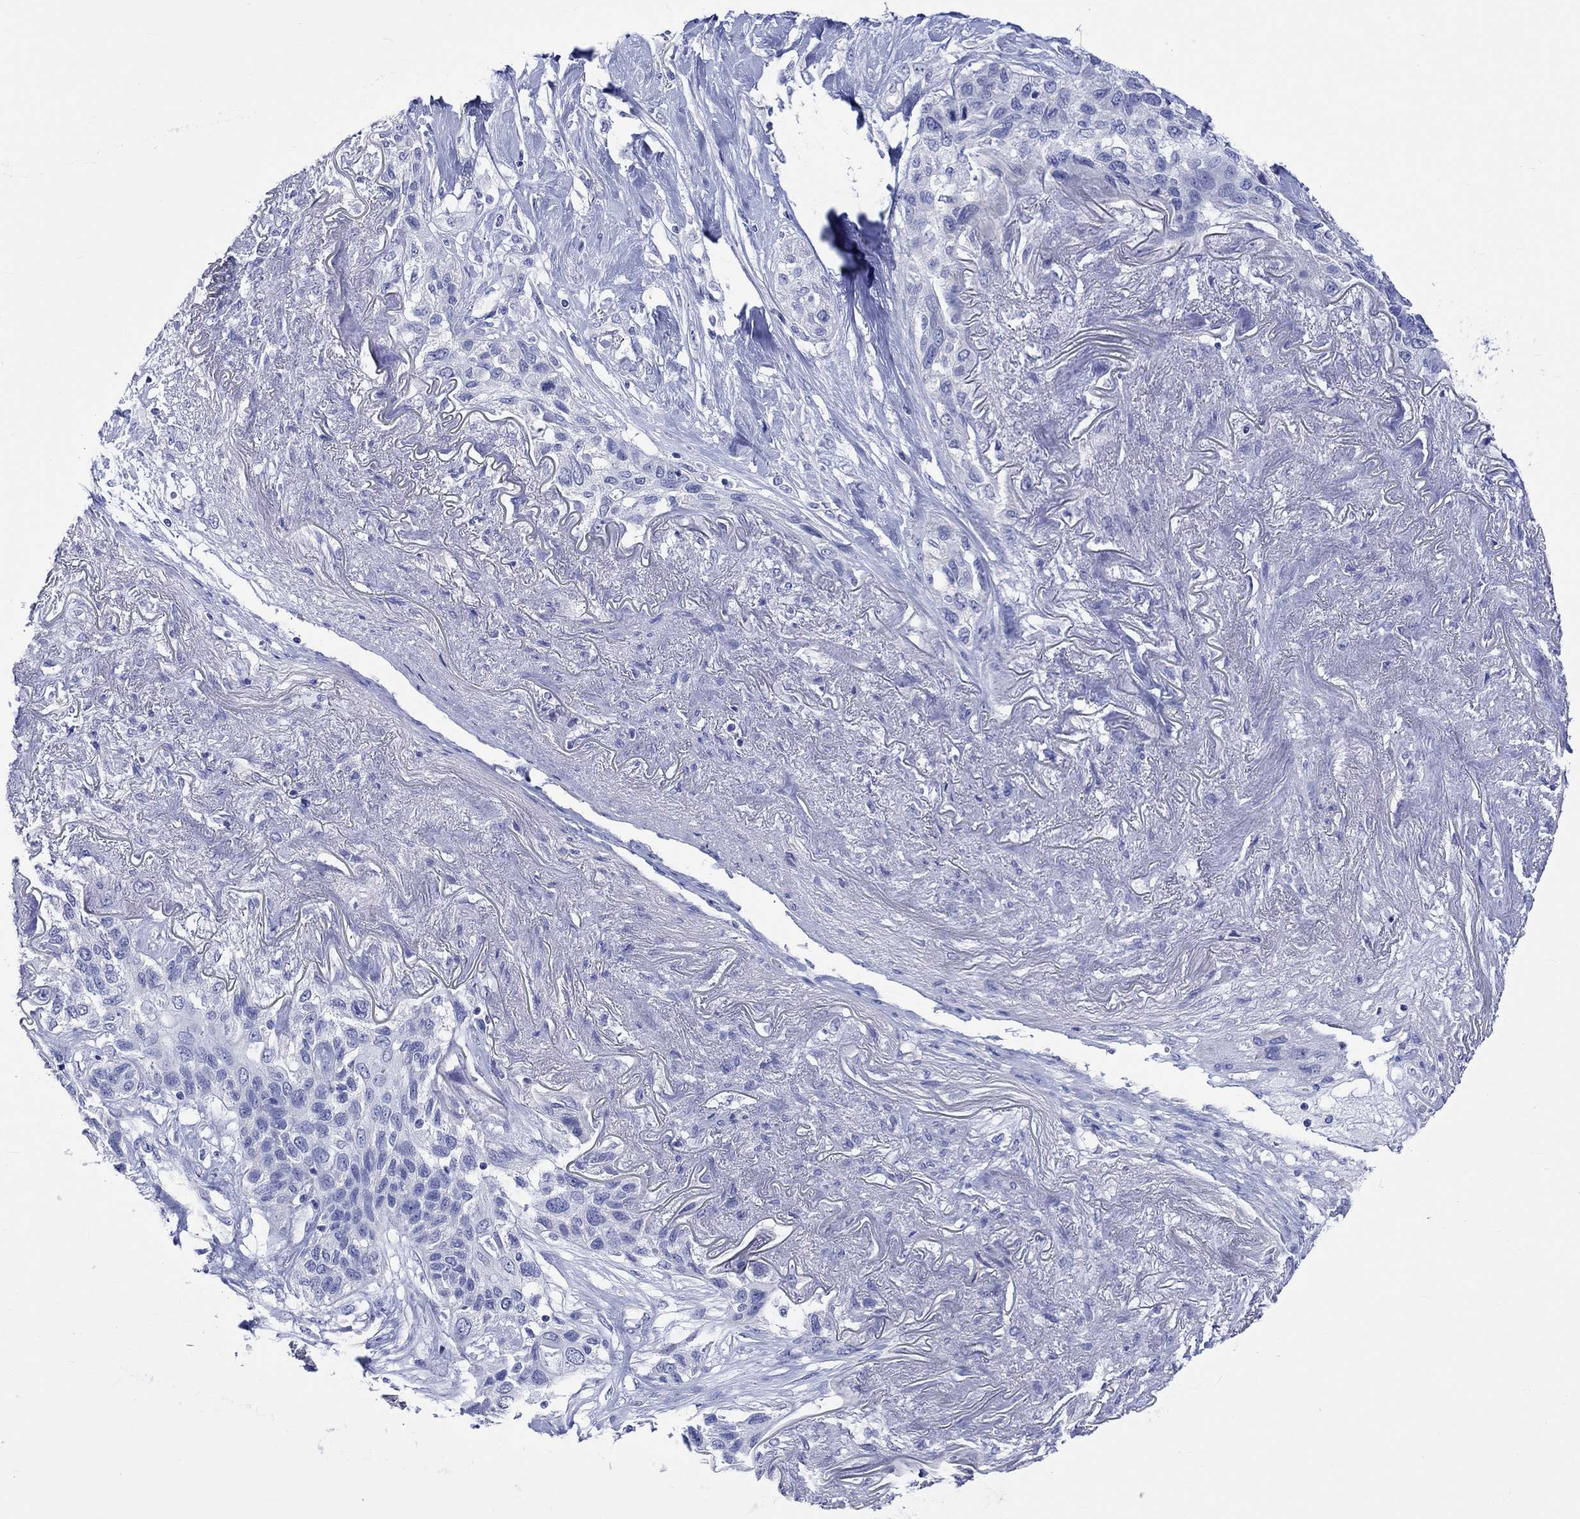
{"staining": {"intensity": "negative", "quantity": "none", "location": "none"}, "tissue": "lung cancer", "cell_type": "Tumor cells", "image_type": "cancer", "snomed": [{"axis": "morphology", "description": "Squamous cell carcinoma, NOS"}, {"axis": "topography", "description": "Lung"}], "caption": "Immunohistochemistry of lung squamous cell carcinoma reveals no expression in tumor cells.", "gene": "HARBI1", "patient": {"sex": "female", "age": 70}}